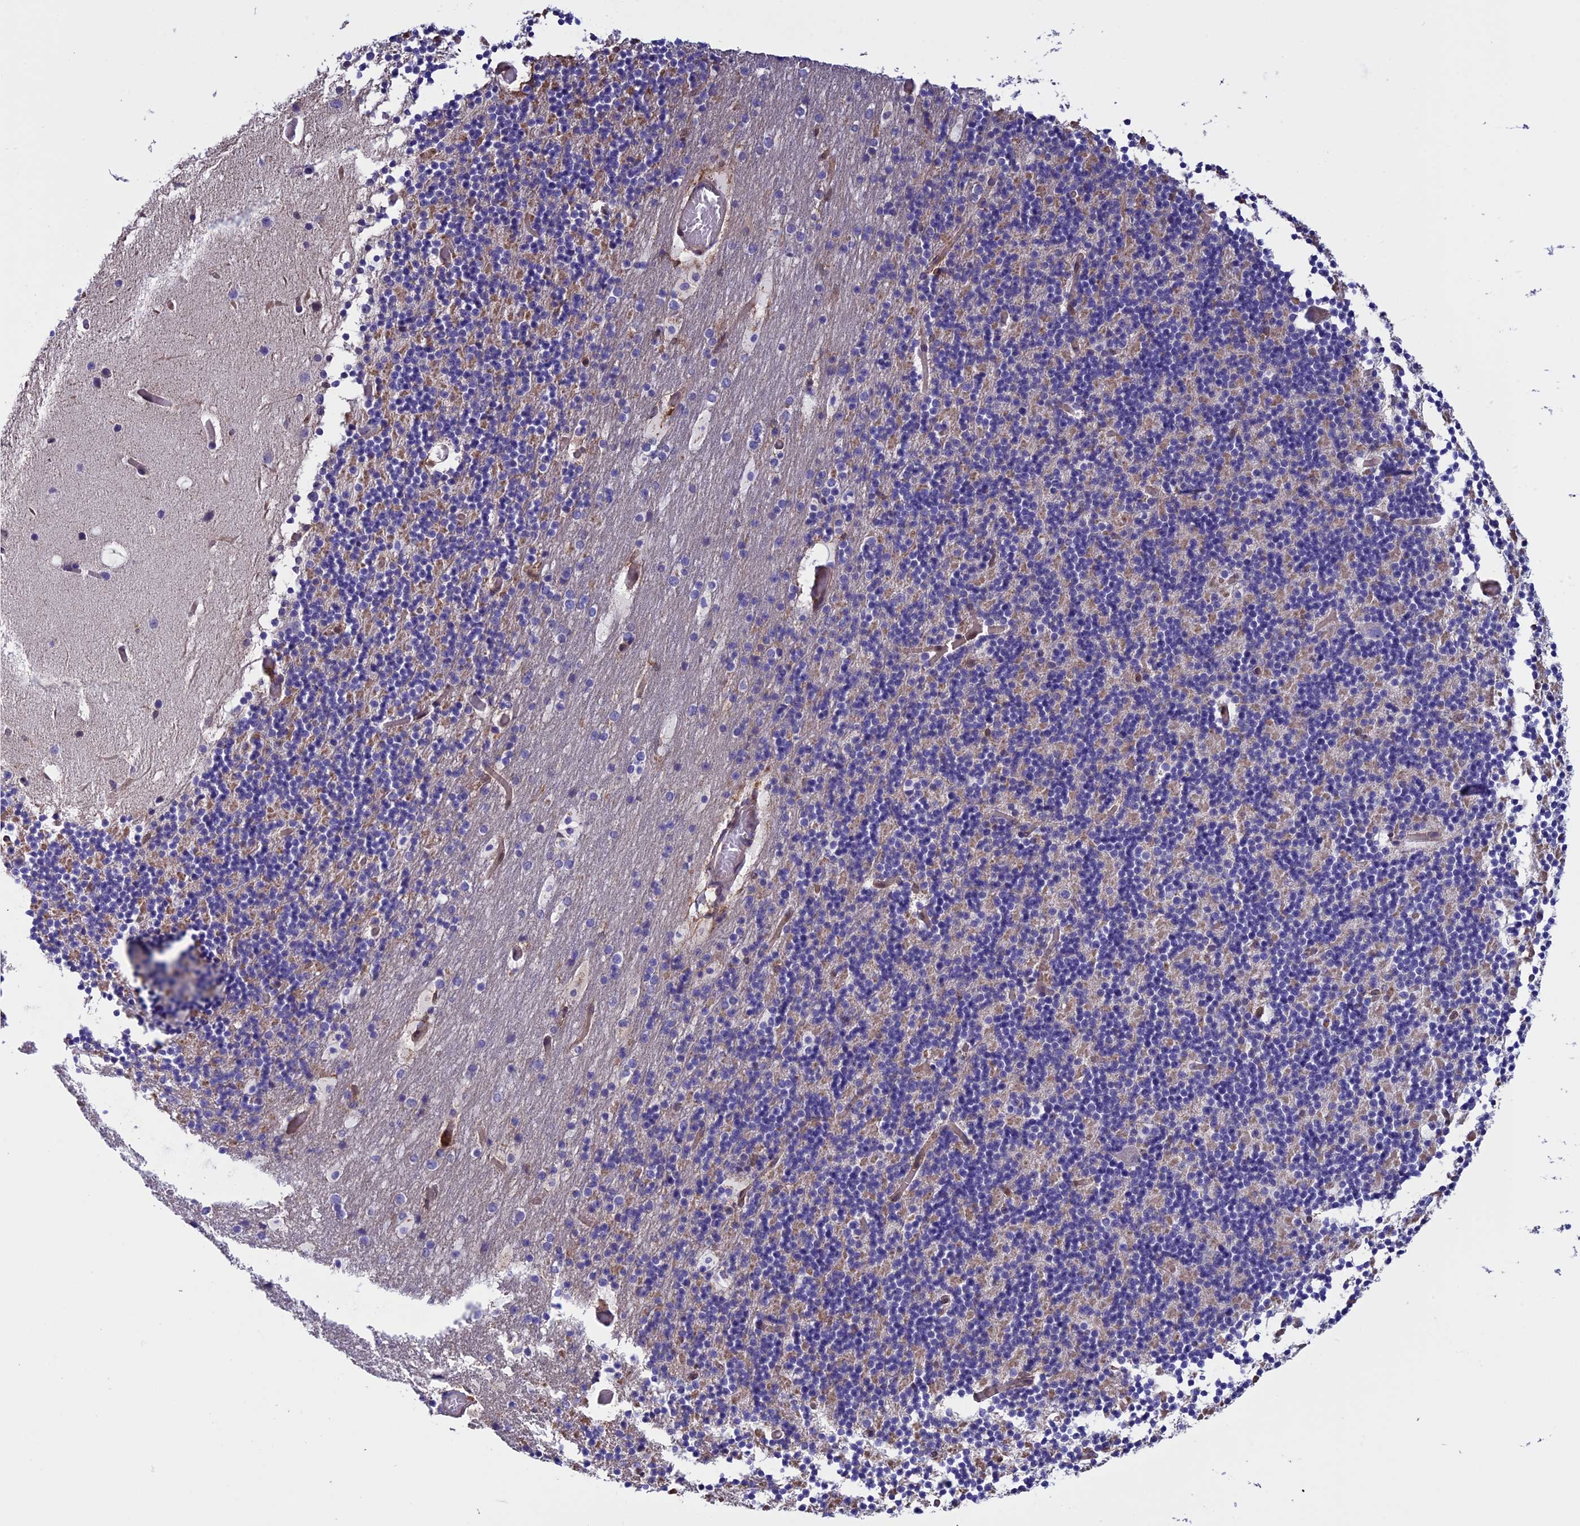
{"staining": {"intensity": "negative", "quantity": "none", "location": "none"}, "tissue": "cerebellum", "cell_type": "Cells in granular layer", "image_type": "normal", "snomed": [{"axis": "morphology", "description": "Normal tissue, NOS"}, {"axis": "topography", "description": "Cerebellum"}], "caption": "DAB immunohistochemical staining of benign cerebellum demonstrates no significant expression in cells in granular layer.", "gene": "ARHGAP18", "patient": {"sex": "male", "age": 57}}